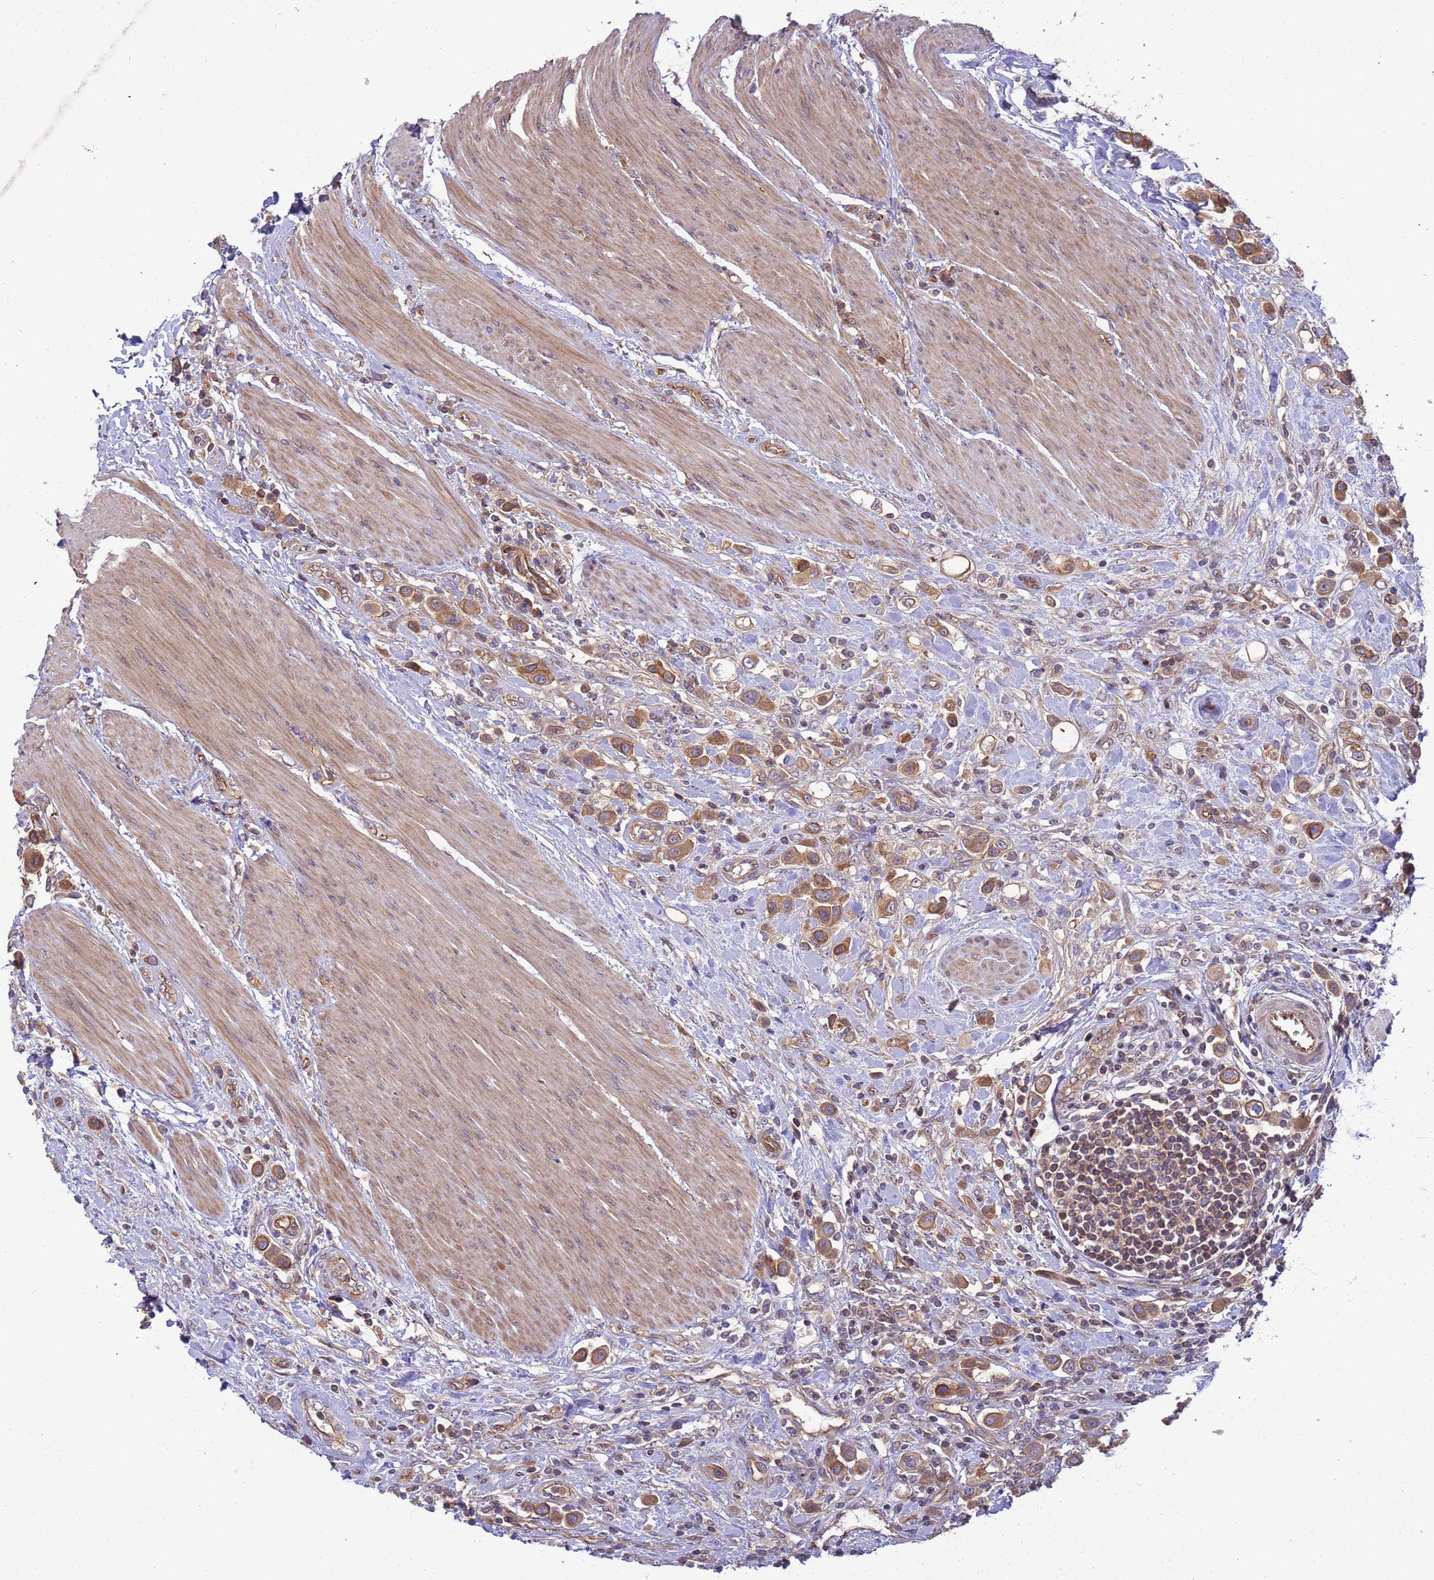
{"staining": {"intensity": "moderate", "quantity": ">75%", "location": "cytoplasmic/membranous"}, "tissue": "urothelial cancer", "cell_type": "Tumor cells", "image_type": "cancer", "snomed": [{"axis": "morphology", "description": "Urothelial carcinoma, High grade"}, {"axis": "topography", "description": "Urinary bladder"}], "caption": "Approximately >75% of tumor cells in human urothelial cancer show moderate cytoplasmic/membranous protein positivity as visualized by brown immunohistochemical staining.", "gene": "SMCO3", "patient": {"sex": "male", "age": 50}}